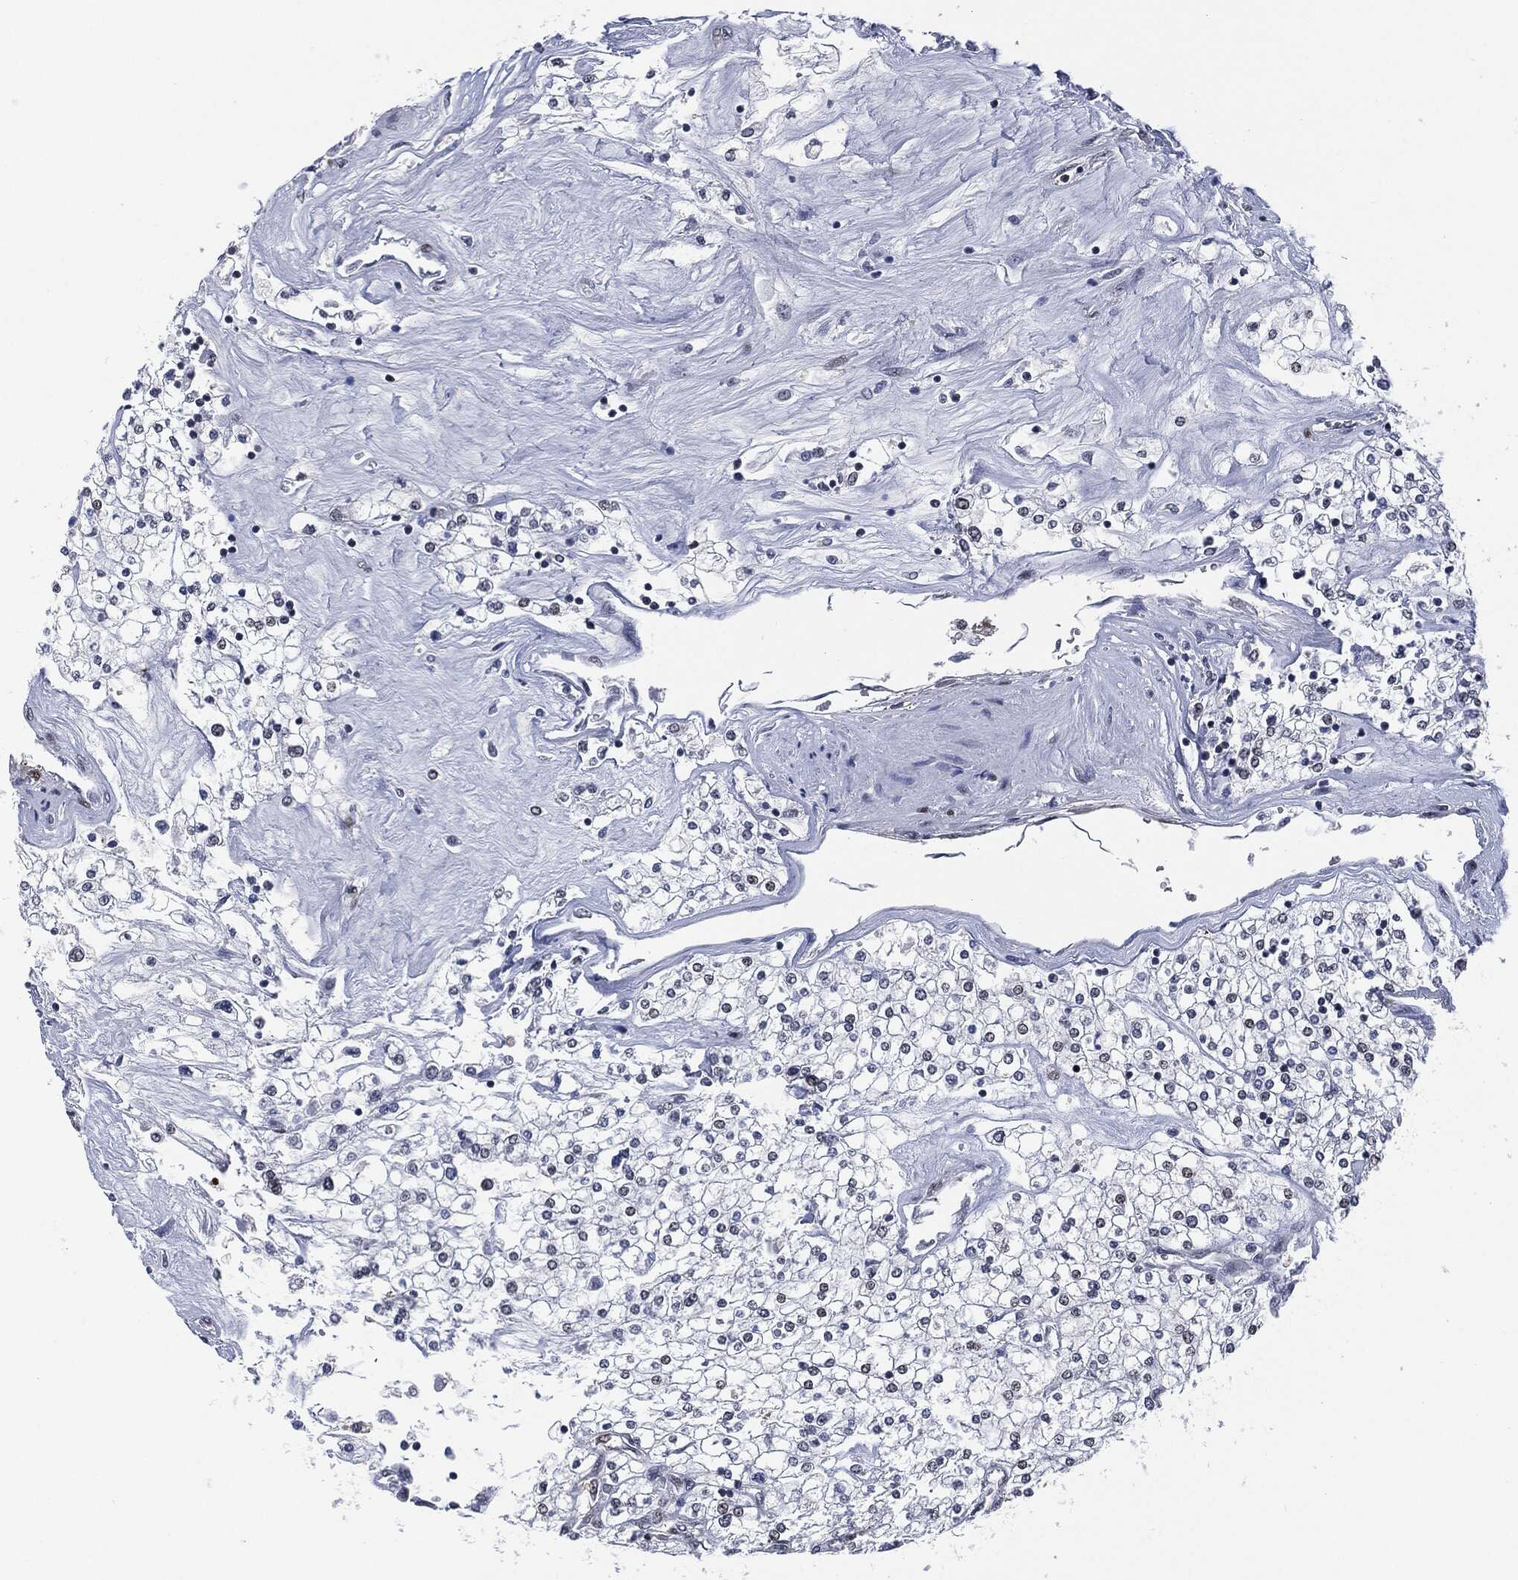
{"staining": {"intensity": "weak", "quantity": "<25%", "location": "nuclear"}, "tissue": "renal cancer", "cell_type": "Tumor cells", "image_type": "cancer", "snomed": [{"axis": "morphology", "description": "Adenocarcinoma, NOS"}, {"axis": "topography", "description": "Kidney"}], "caption": "Immunohistochemical staining of renal cancer demonstrates no significant expression in tumor cells.", "gene": "AKT2", "patient": {"sex": "male", "age": 80}}